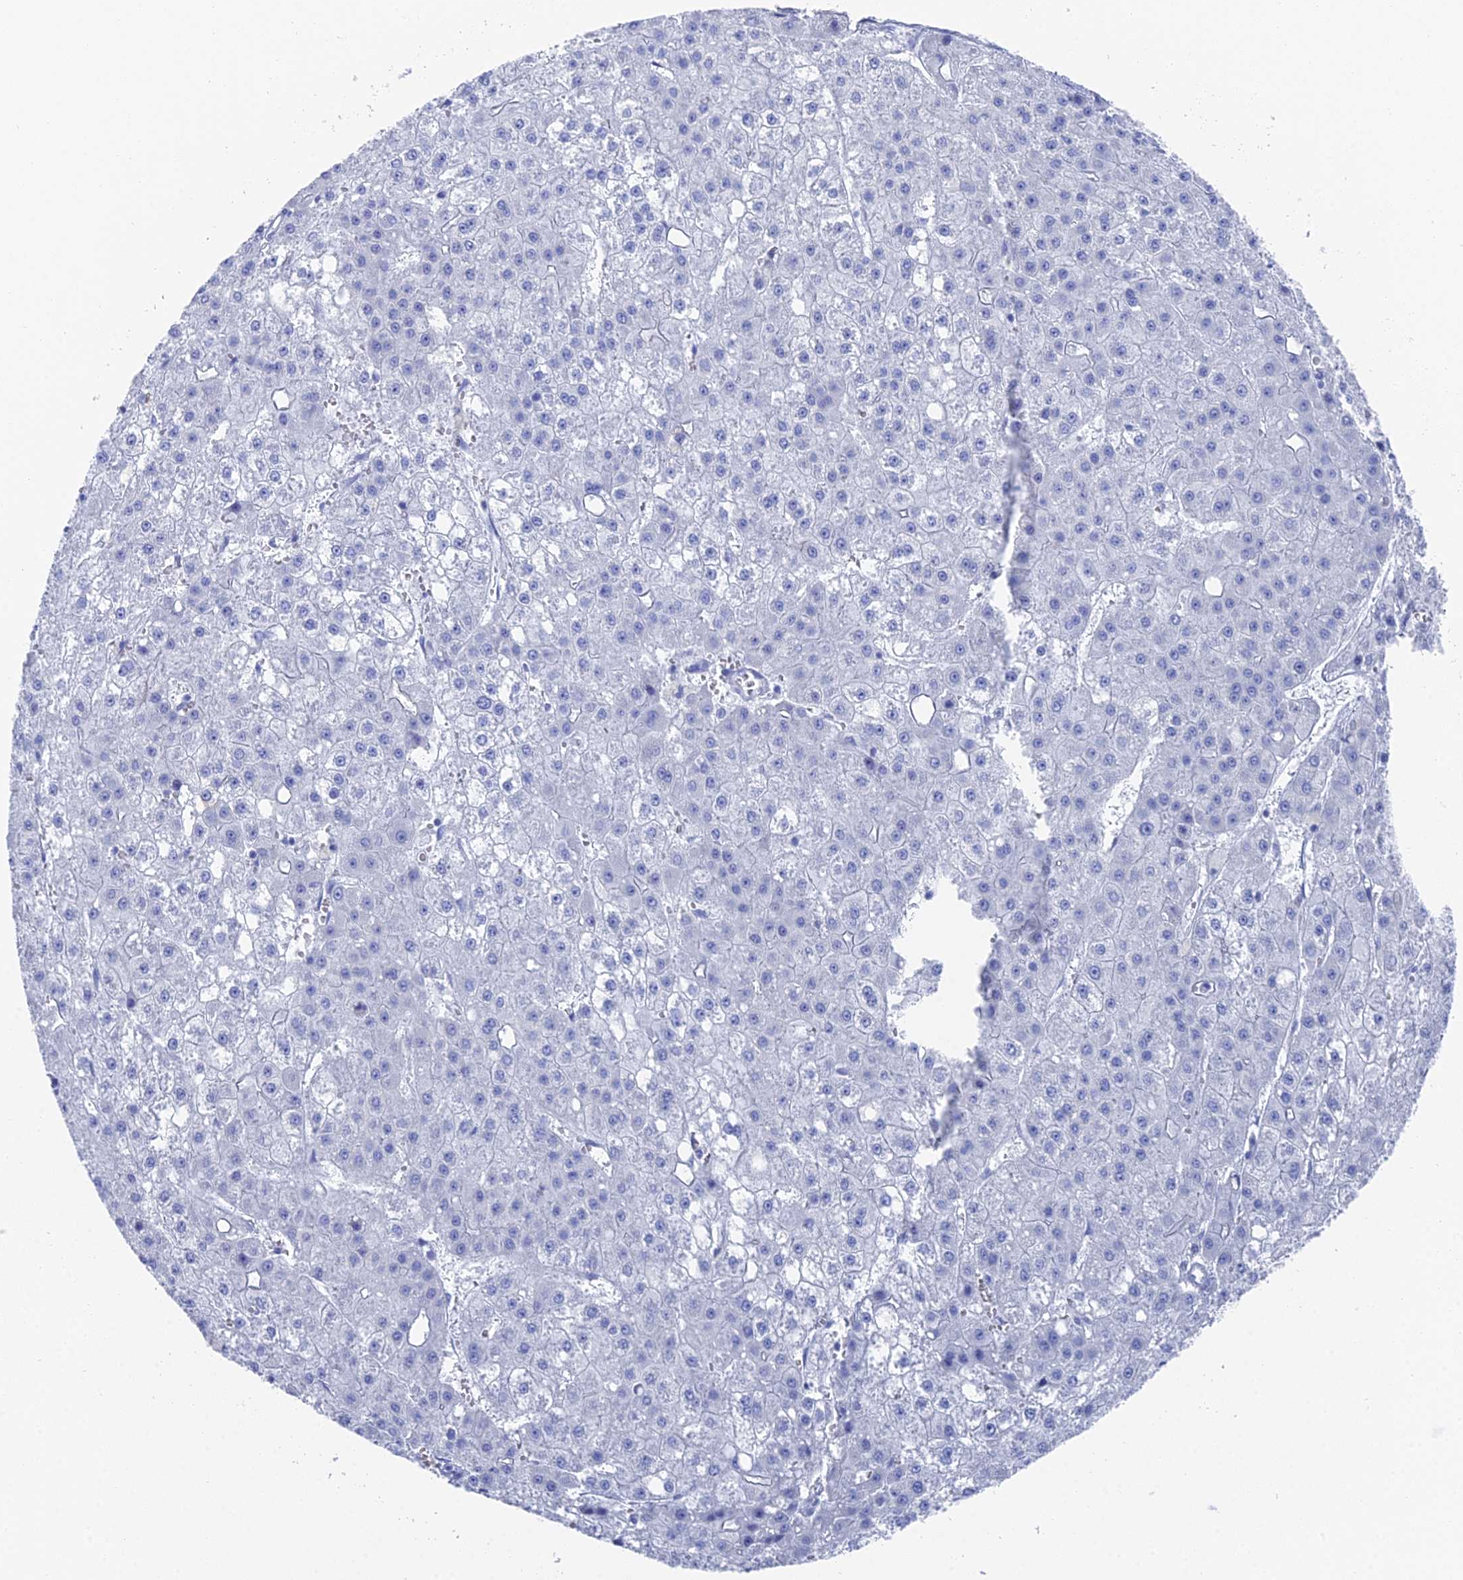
{"staining": {"intensity": "negative", "quantity": "none", "location": "none"}, "tissue": "liver cancer", "cell_type": "Tumor cells", "image_type": "cancer", "snomed": [{"axis": "morphology", "description": "Carcinoma, Hepatocellular, NOS"}, {"axis": "topography", "description": "Liver"}], "caption": "This micrograph is of hepatocellular carcinoma (liver) stained with immunohistochemistry to label a protein in brown with the nuclei are counter-stained blue. There is no positivity in tumor cells.", "gene": "ENPP3", "patient": {"sex": "male", "age": 47}}